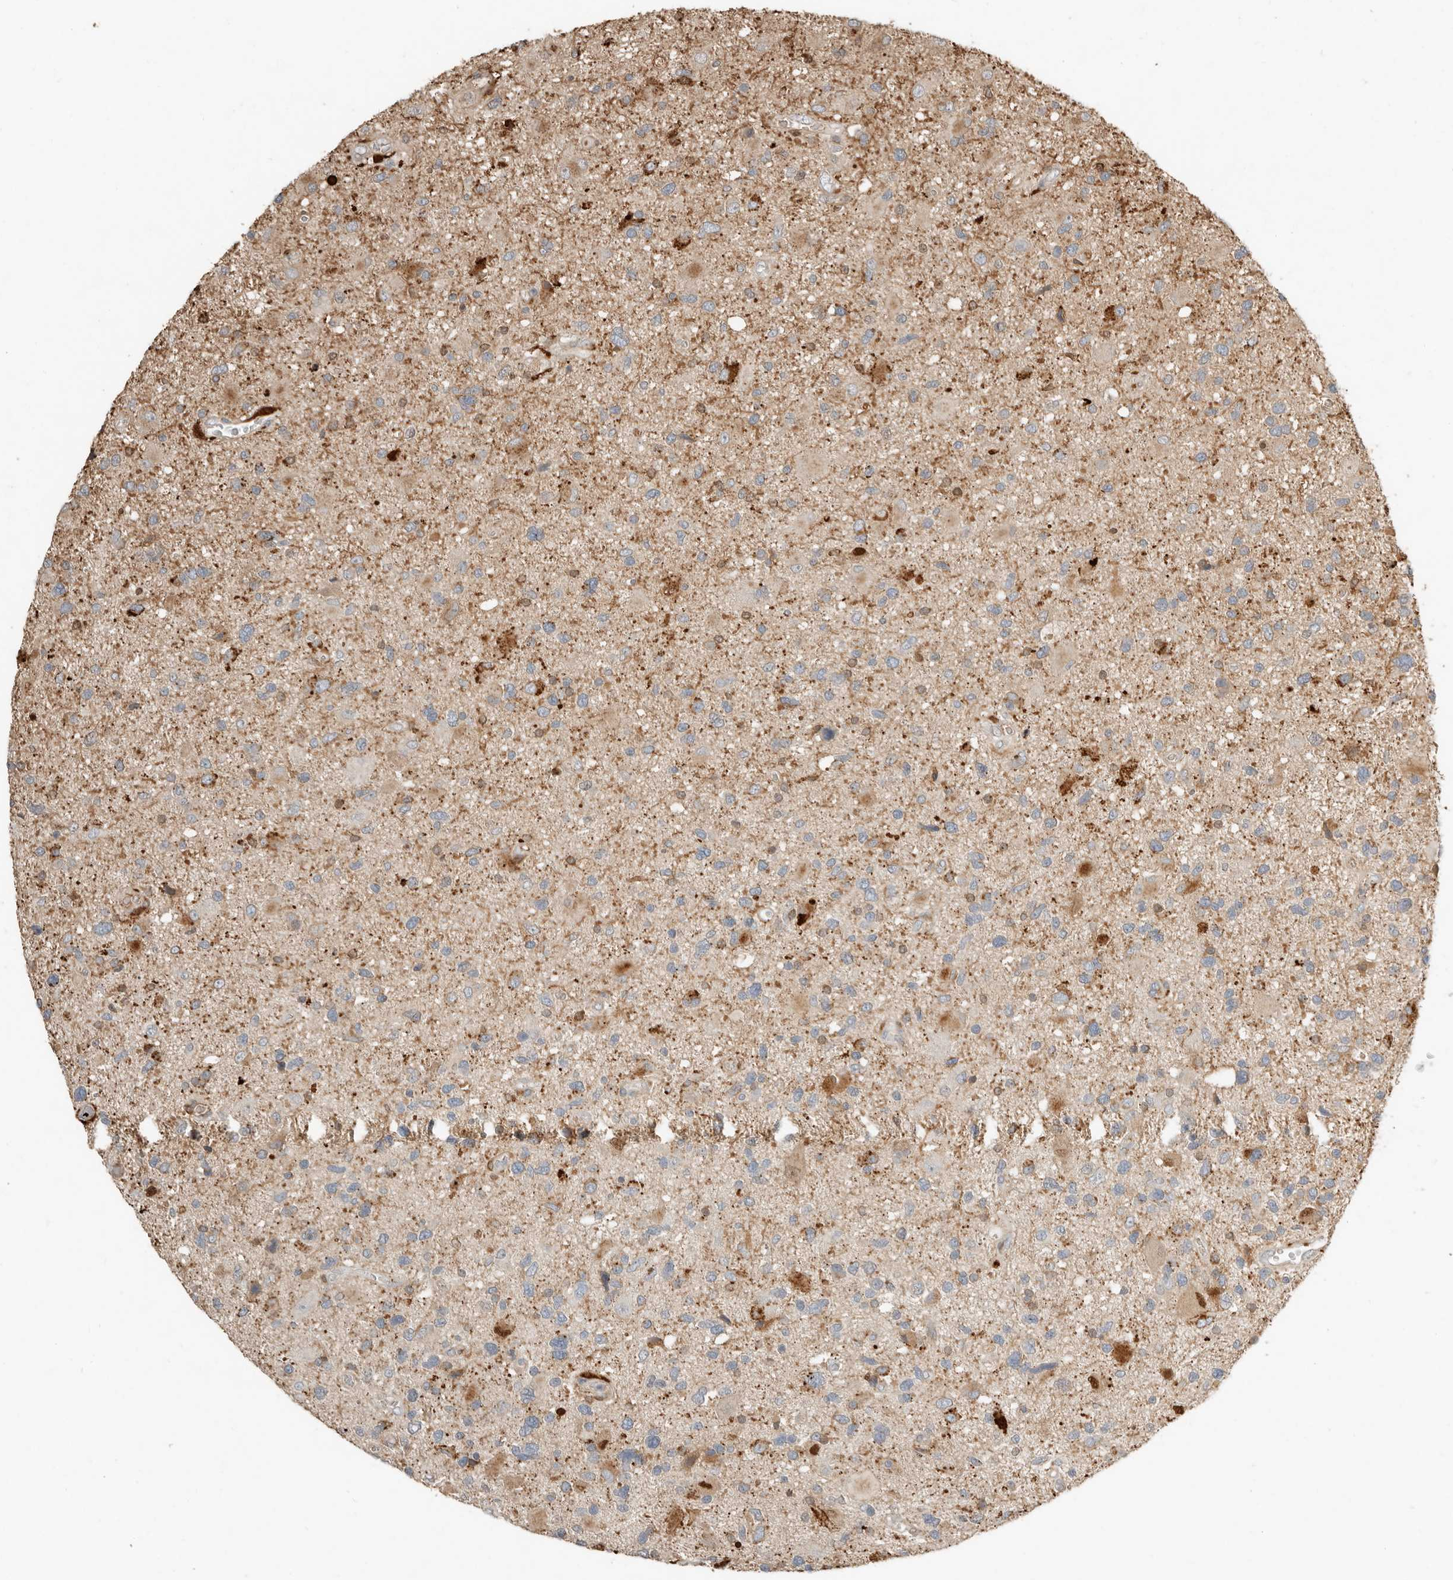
{"staining": {"intensity": "weak", "quantity": "<25%", "location": "cytoplasmic/membranous"}, "tissue": "glioma", "cell_type": "Tumor cells", "image_type": "cancer", "snomed": [{"axis": "morphology", "description": "Glioma, malignant, High grade"}, {"axis": "topography", "description": "Brain"}], "caption": "Tumor cells are negative for brown protein staining in glioma.", "gene": "KLHL38", "patient": {"sex": "male", "age": 33}}